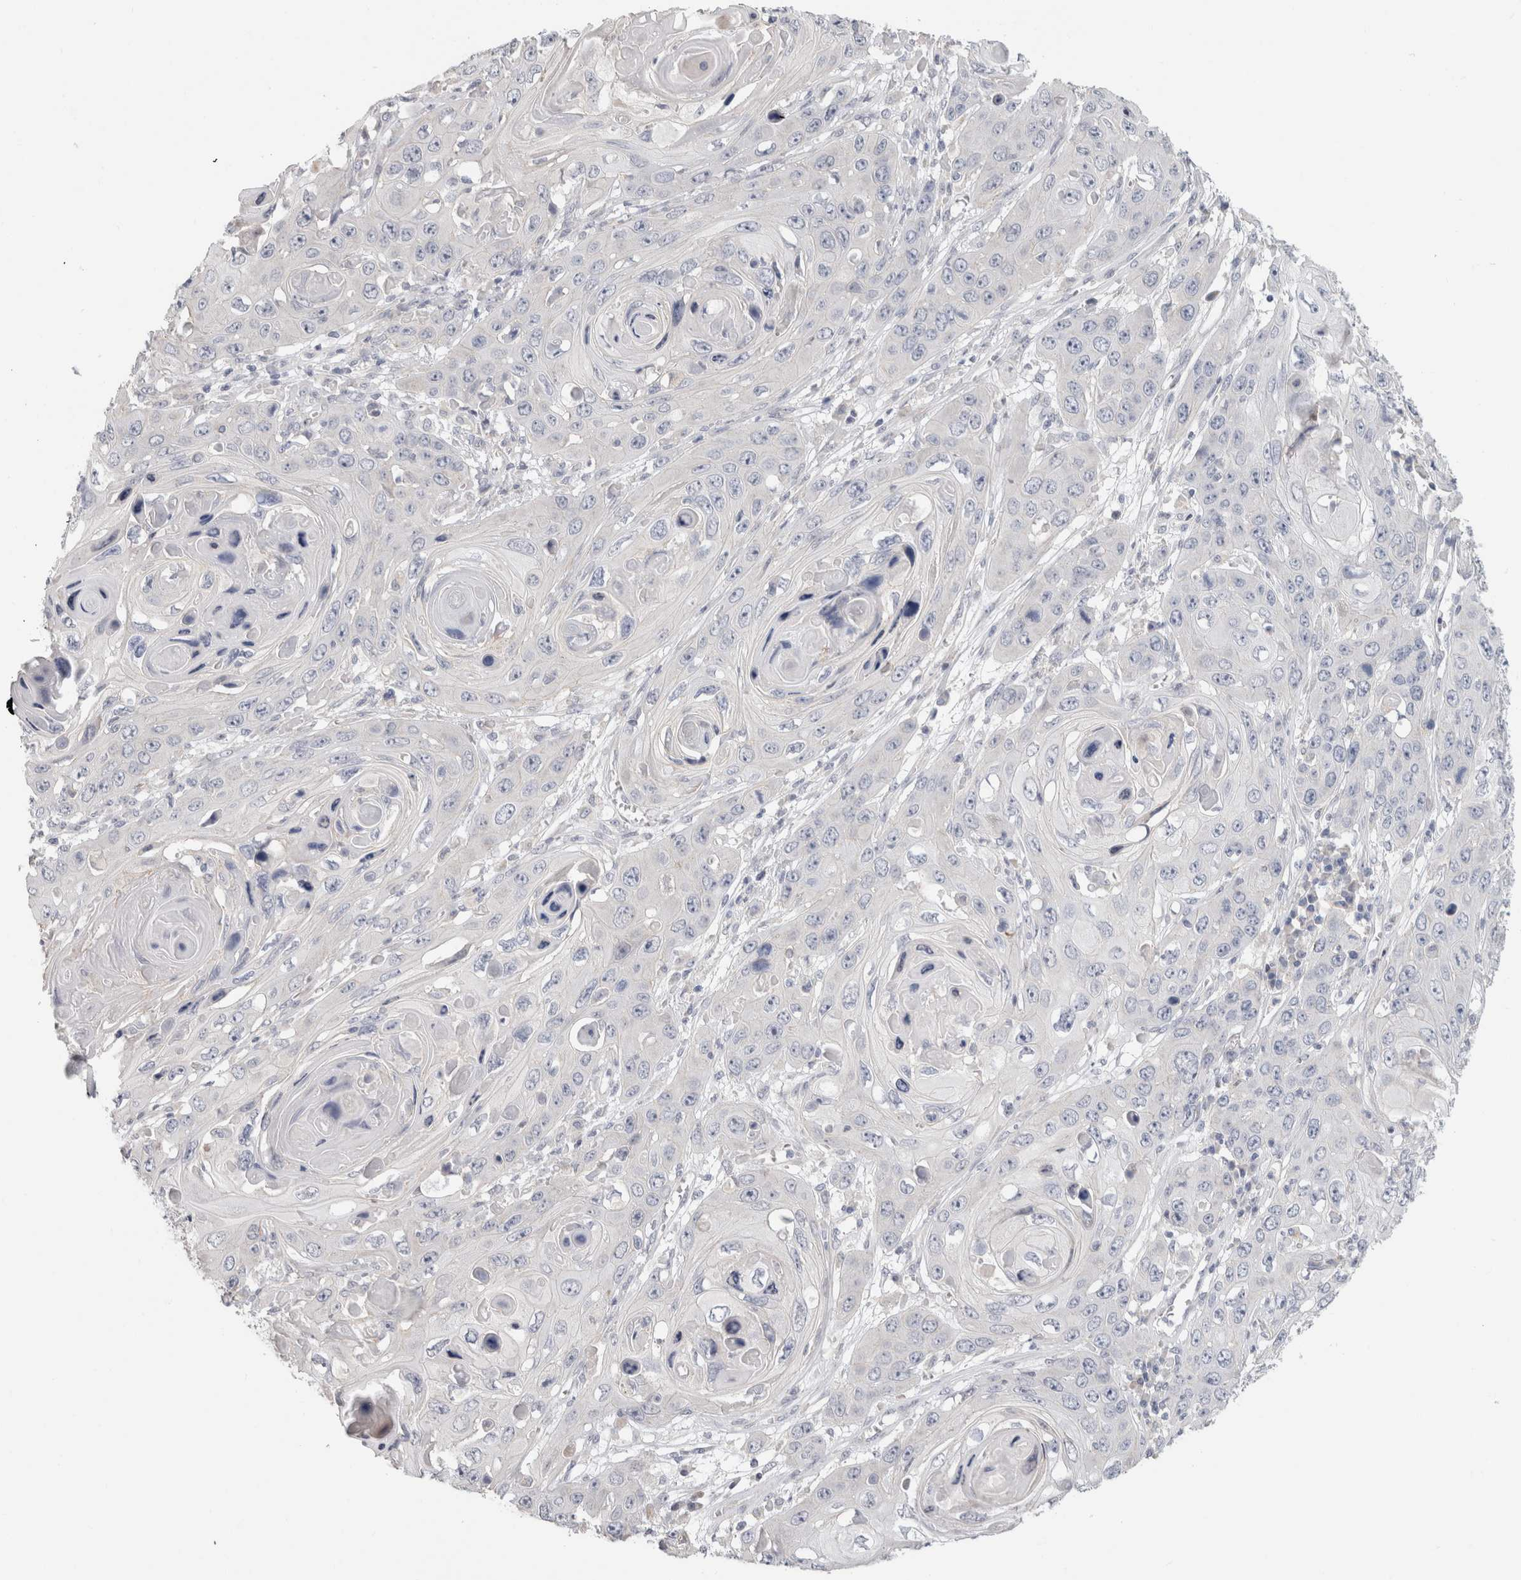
{"staining": {"intensity": "negative", "quantity": "none", "location": "none"}, "tissue": "skin cancer", "cell_type": "Tumor cells", "image_type": "cancer", "snomed": [{"axis": "morphology", "description": "Squamous cell carcinoma, NOS"}, {"axis": "topography", "description": "Skin"}], "caption": "Tumor cells show no significant staining in skin squamous cell carcinoma.", "gene": "AFP", "patient": {"sex": "male", "age": 55}}